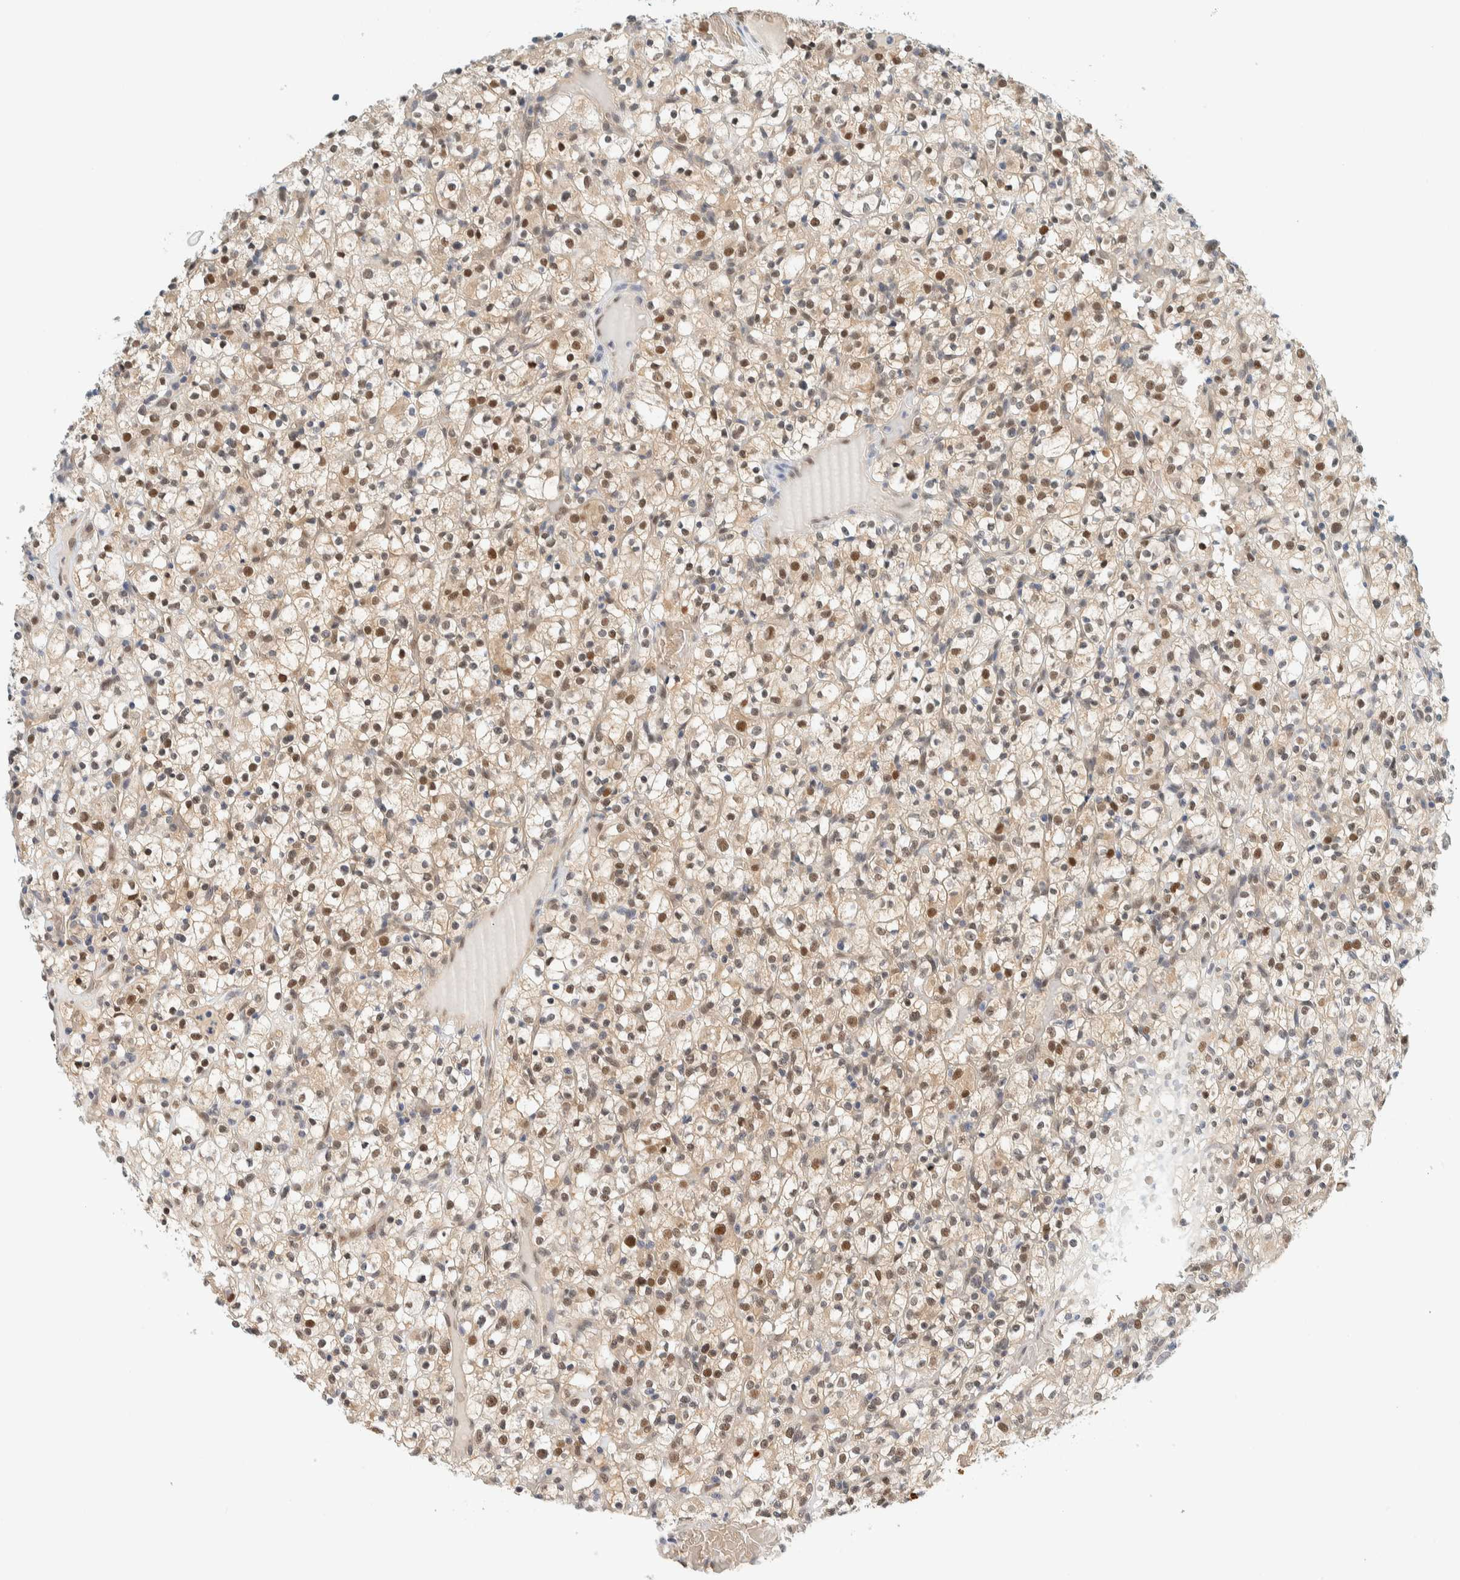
{"staining": {"intensity": "moderate", "quantity": ">75%", "location": "cytoplasmic/membranous,nuclear"}, "tissue": "renal cancer", "cell_type": "Tumor cells", "image_type": "cancer", "snomed": [{"axis": "morphology", "description": "Normal tissue, NOS"}, {"axis": "morphology", "description": "Adenocarcinoma, NOS"}, {"axis": "topography", "description": "Kidney"}], "caption": "Tumor cells demonstrate medium levels of moderate cytoplasmic/membranous and nuclear positivity in about >75% of cells in human renal cancer (adenocarcinoma). The protein of interest is stained brown, and the nuclei are stained in blue (DAB IHC with brightfield microscopy, high magnification).", "gene": "TSTD2", "patient": {"sex": "female", "age": 72}}